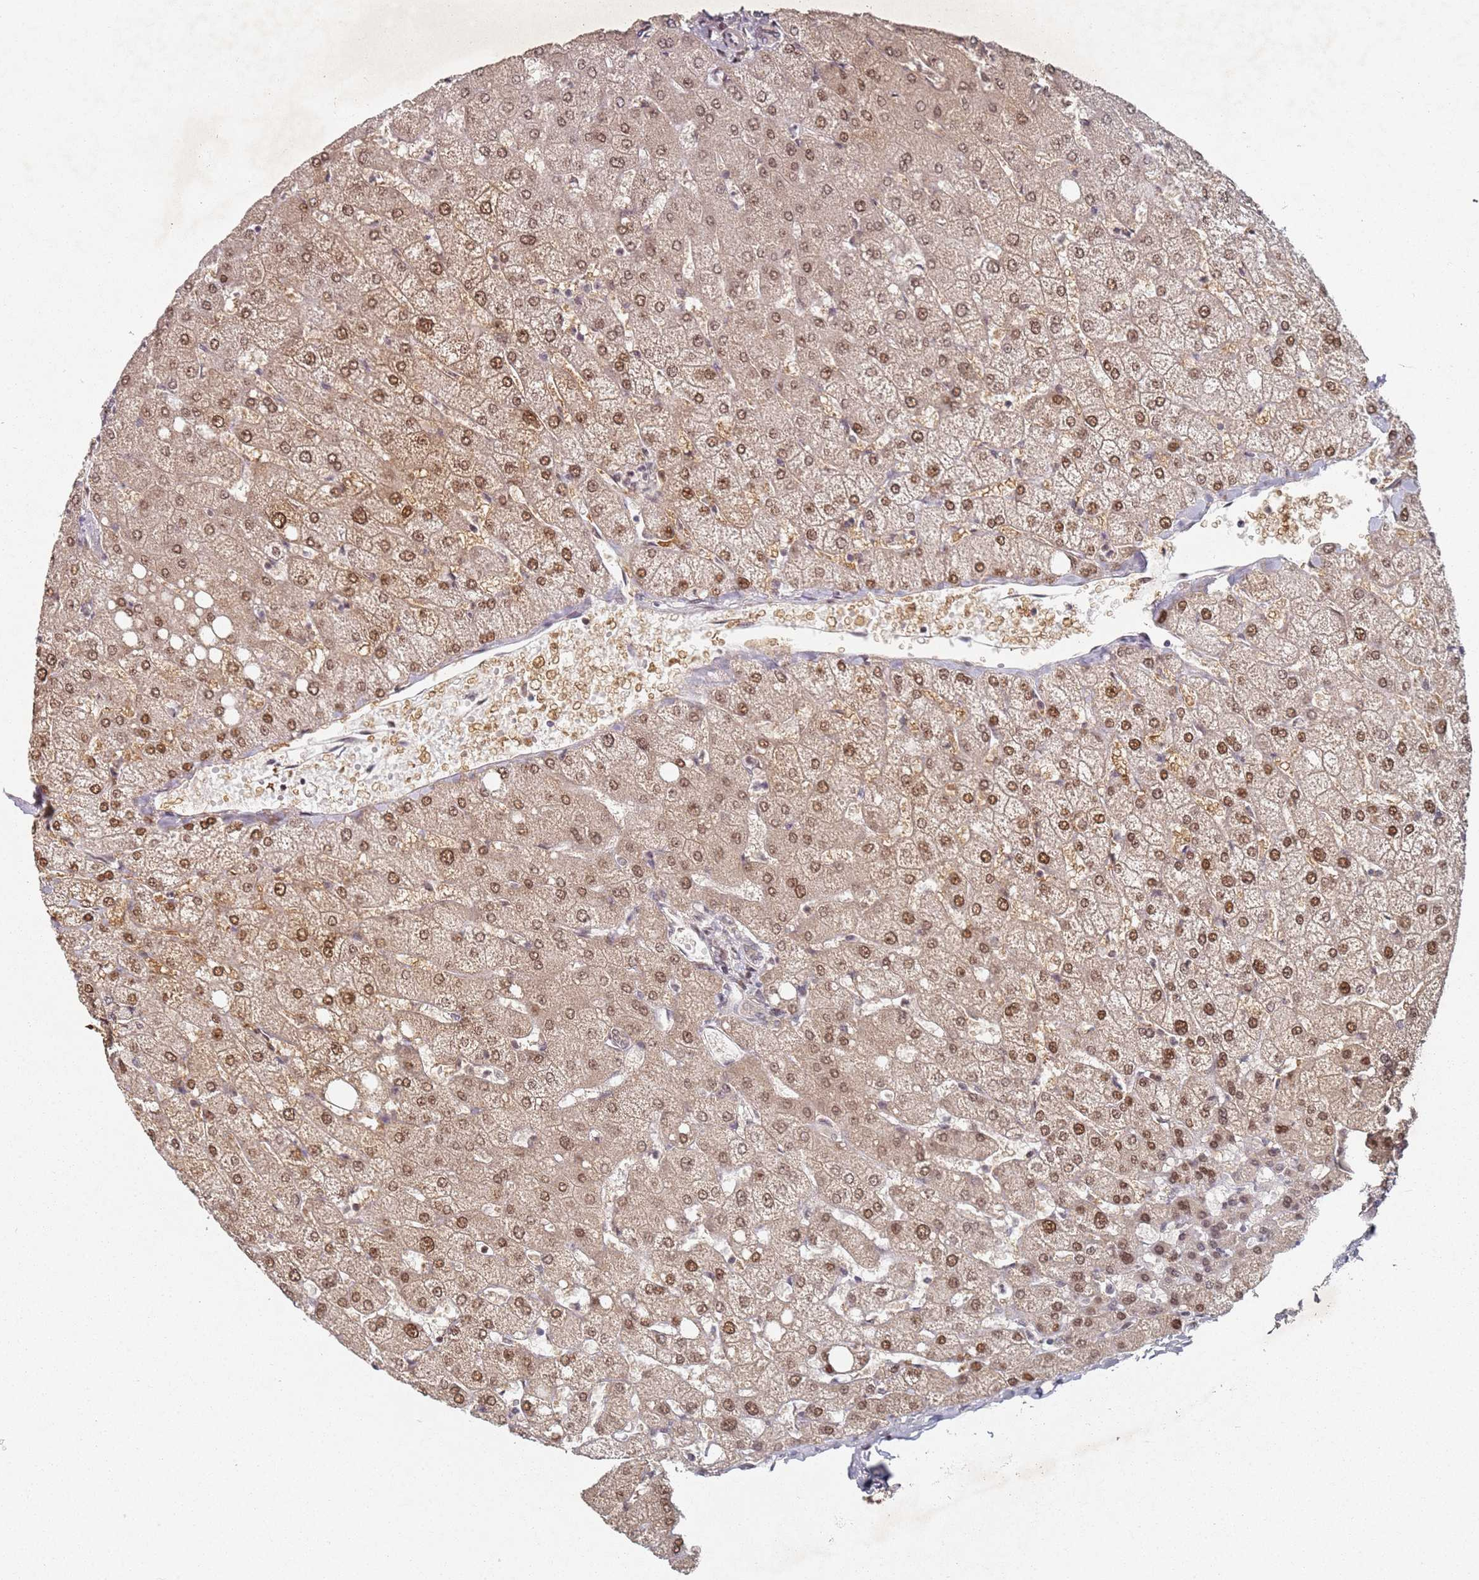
{"staining": {"intensity": "weak", "quantity": "<25%", "location": "cytoplasmic/membranous"}, "tissue": "liver", "cell_type": "Cholangiocytes", "image_type": "normal", "snomed": [{"axis": "morphology", "description": "Normal tissue, NOS"}, {"axis": "topography", "description": "Liver"}], "caption": "Protein analysis of normal liver shows no significant positivity in cholangiocytes.", "gene": "ATF6B", "patient": {"sex": "female", "age": 54}}